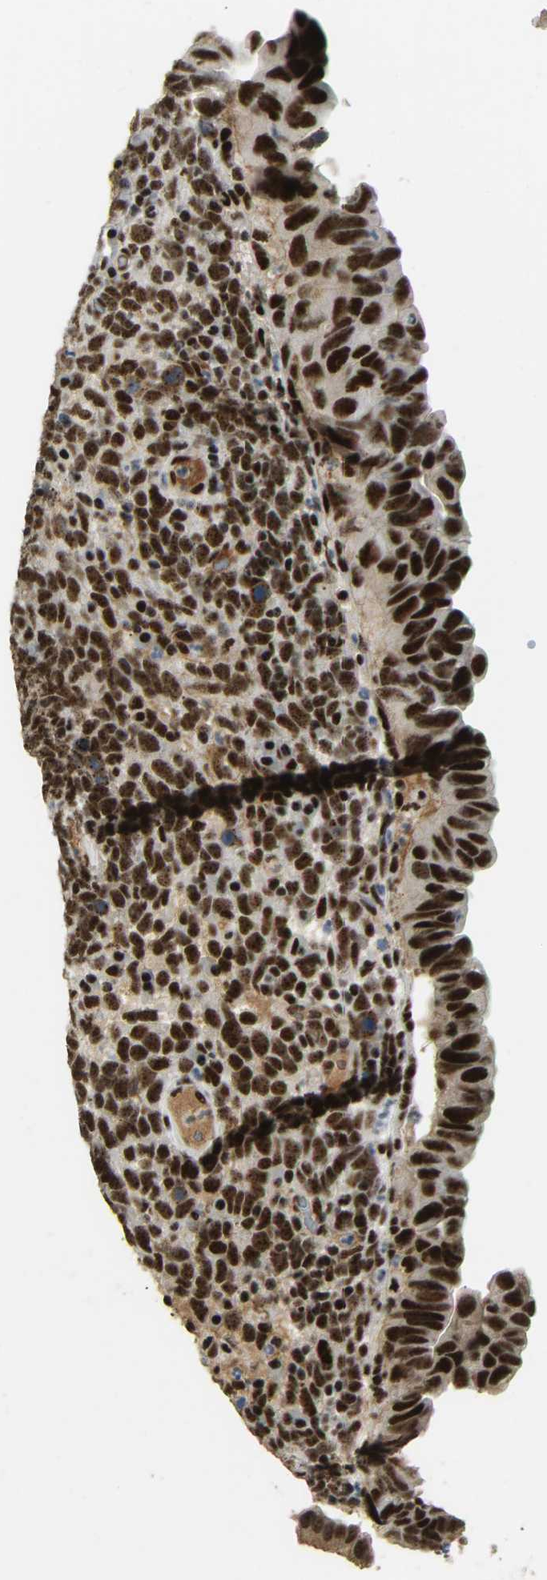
{"staining": {"intensity": "strong", "quantity": ">75%", "location": "nuclear"}, "tissue": "urothelial cancer", "cell_type": "Tumor cells", "image_type": "cancer", "snomed": [{"axis": "morphology", "description": "Urothelial carcinoma, High grade"}, {"axis": "topography", "description": "Urinary bladder"}], "caption": "Urothelial cancer stained for a protein demonstrates strong nuclear positivity in tumor cells.", "gene": "FOXK1", "patient": {"sex": "female", "age": 82}}